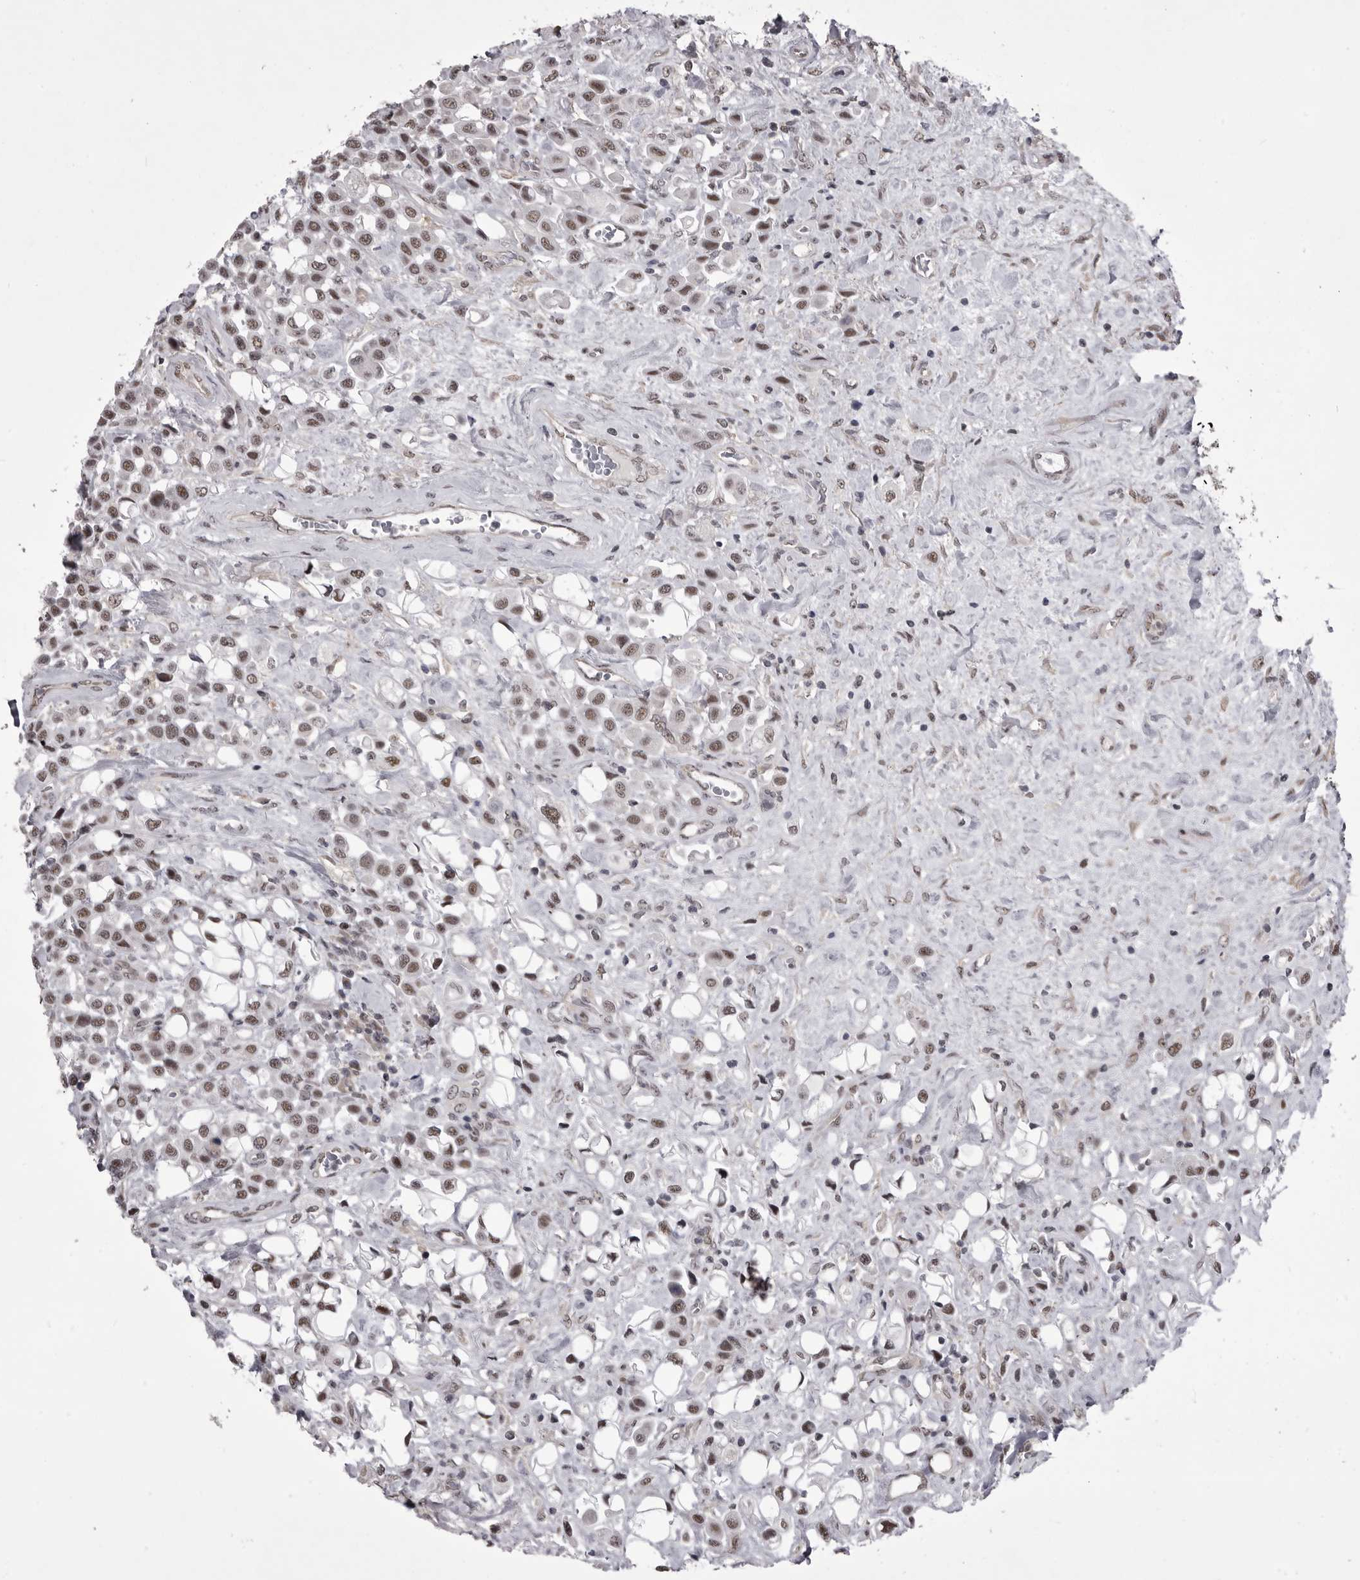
{"staining": {"intensity": "weak", "quantity": ">75%", "location": "nuclear"}, "tissue": "urothelial cancer", "cell_type": "Tumor cells", "image_type": "cancer", "snomed": [{"axis": "morphology", "description": "Urothelial carcinoma, High grade"}, {"axis": "topography", "description": "Urinary bladder"}], "caption": "Urothelial cancer was stained to show a protein in brown. There is low levels of weak nuclear positivity in approximately >75% of tumor cells.", "gene": "PRPF3", "patient": {"sex": "male", "age": 50}}